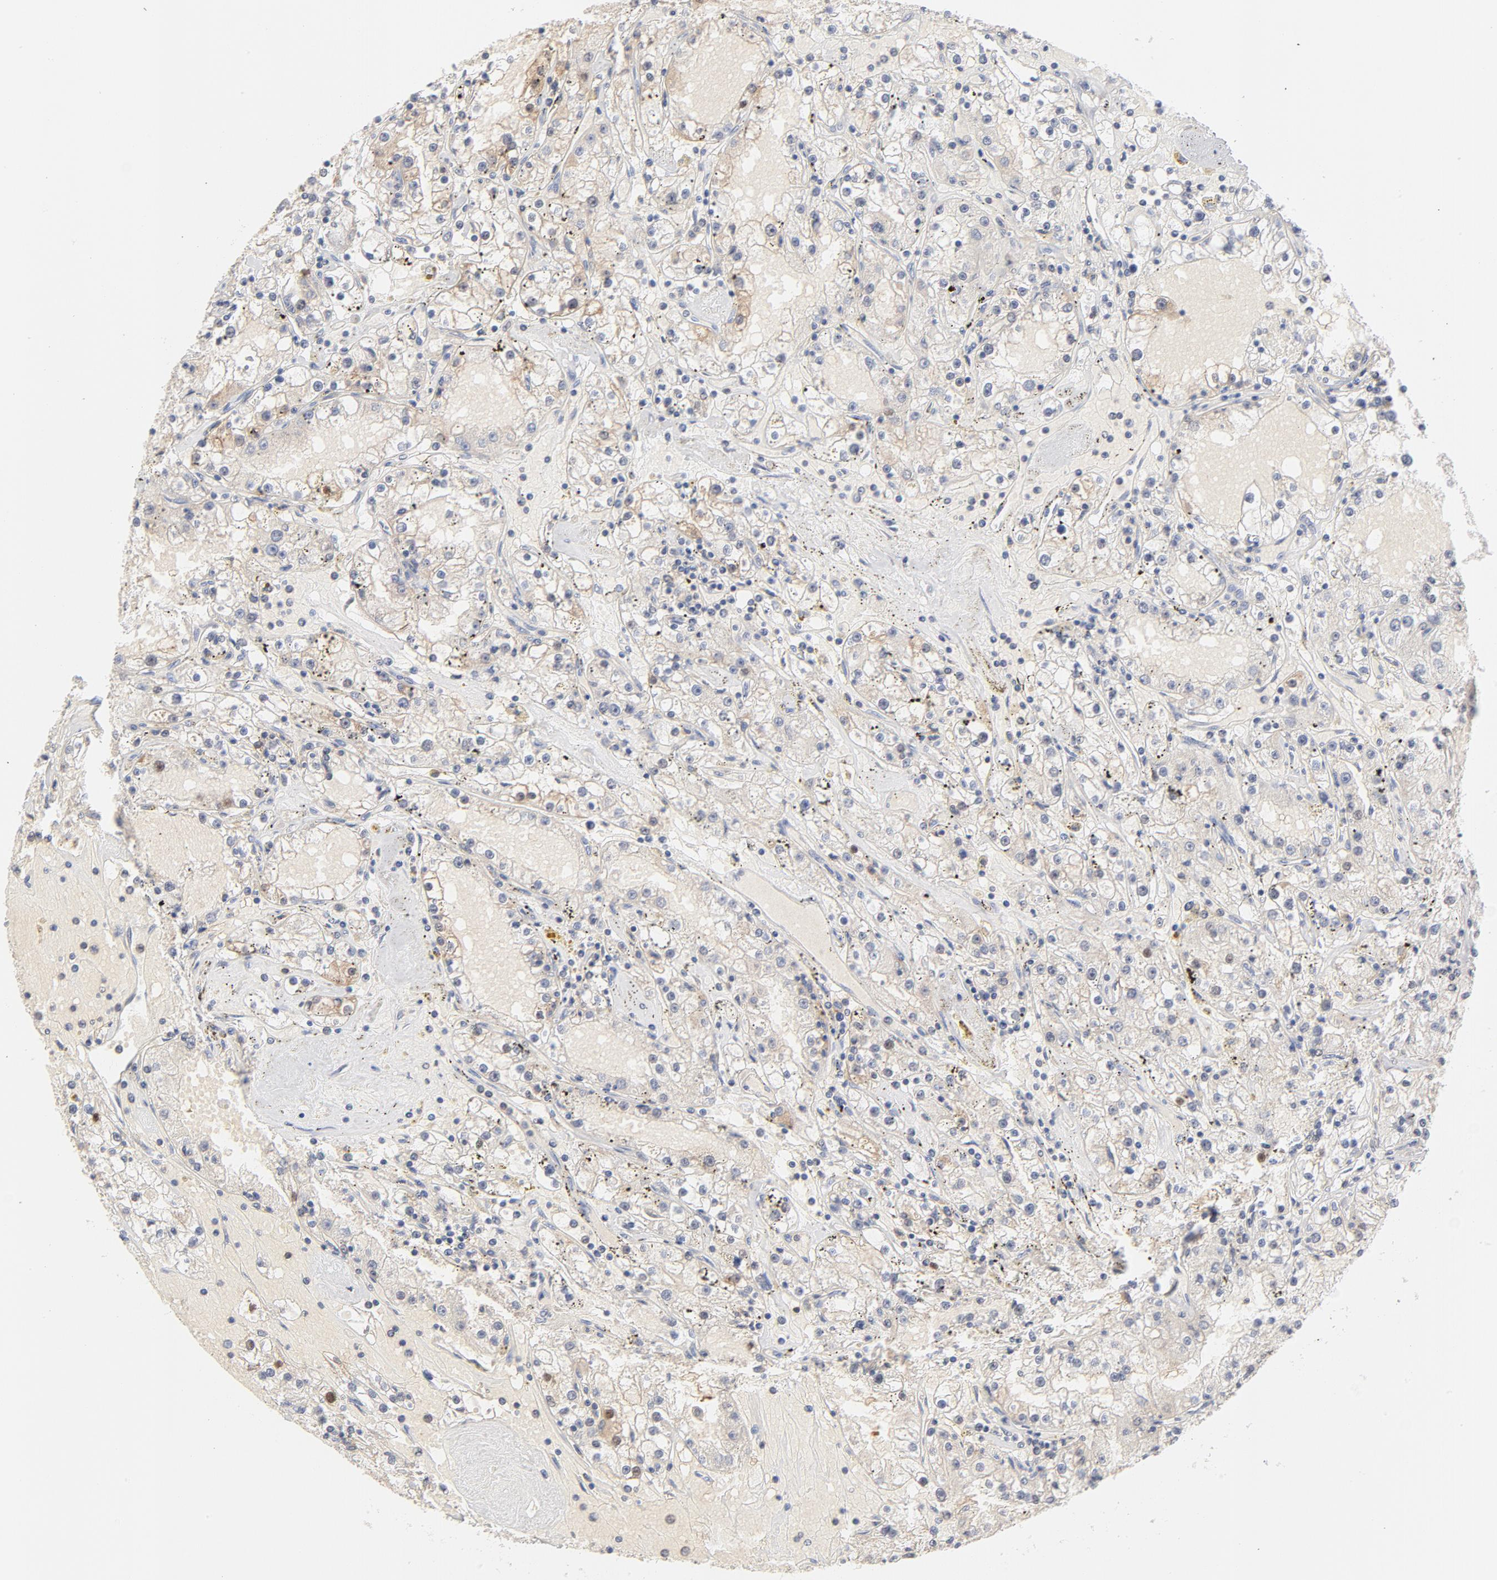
{"staining": {"intensity": "weak", "quantity": "<25%", "location": "cytoplasmic/membranous"}, "tissue": "renal cancer", "cell_type": "Tumor cells", "image_type": "cancer", "snomed": [{"axis": "morphology", "description": "Adenocarcinoma, NOS"}, {"axis": "topography", "description": "Kidney"}], "caption": "High power microscopy image of an immunohistochemistry (IHC) photomicrograph of renal adenocarcinoma, revealing no significant expression in tumor cells.", "gene": "SETD3", "patient": {"sex": "male", "age": 56}}